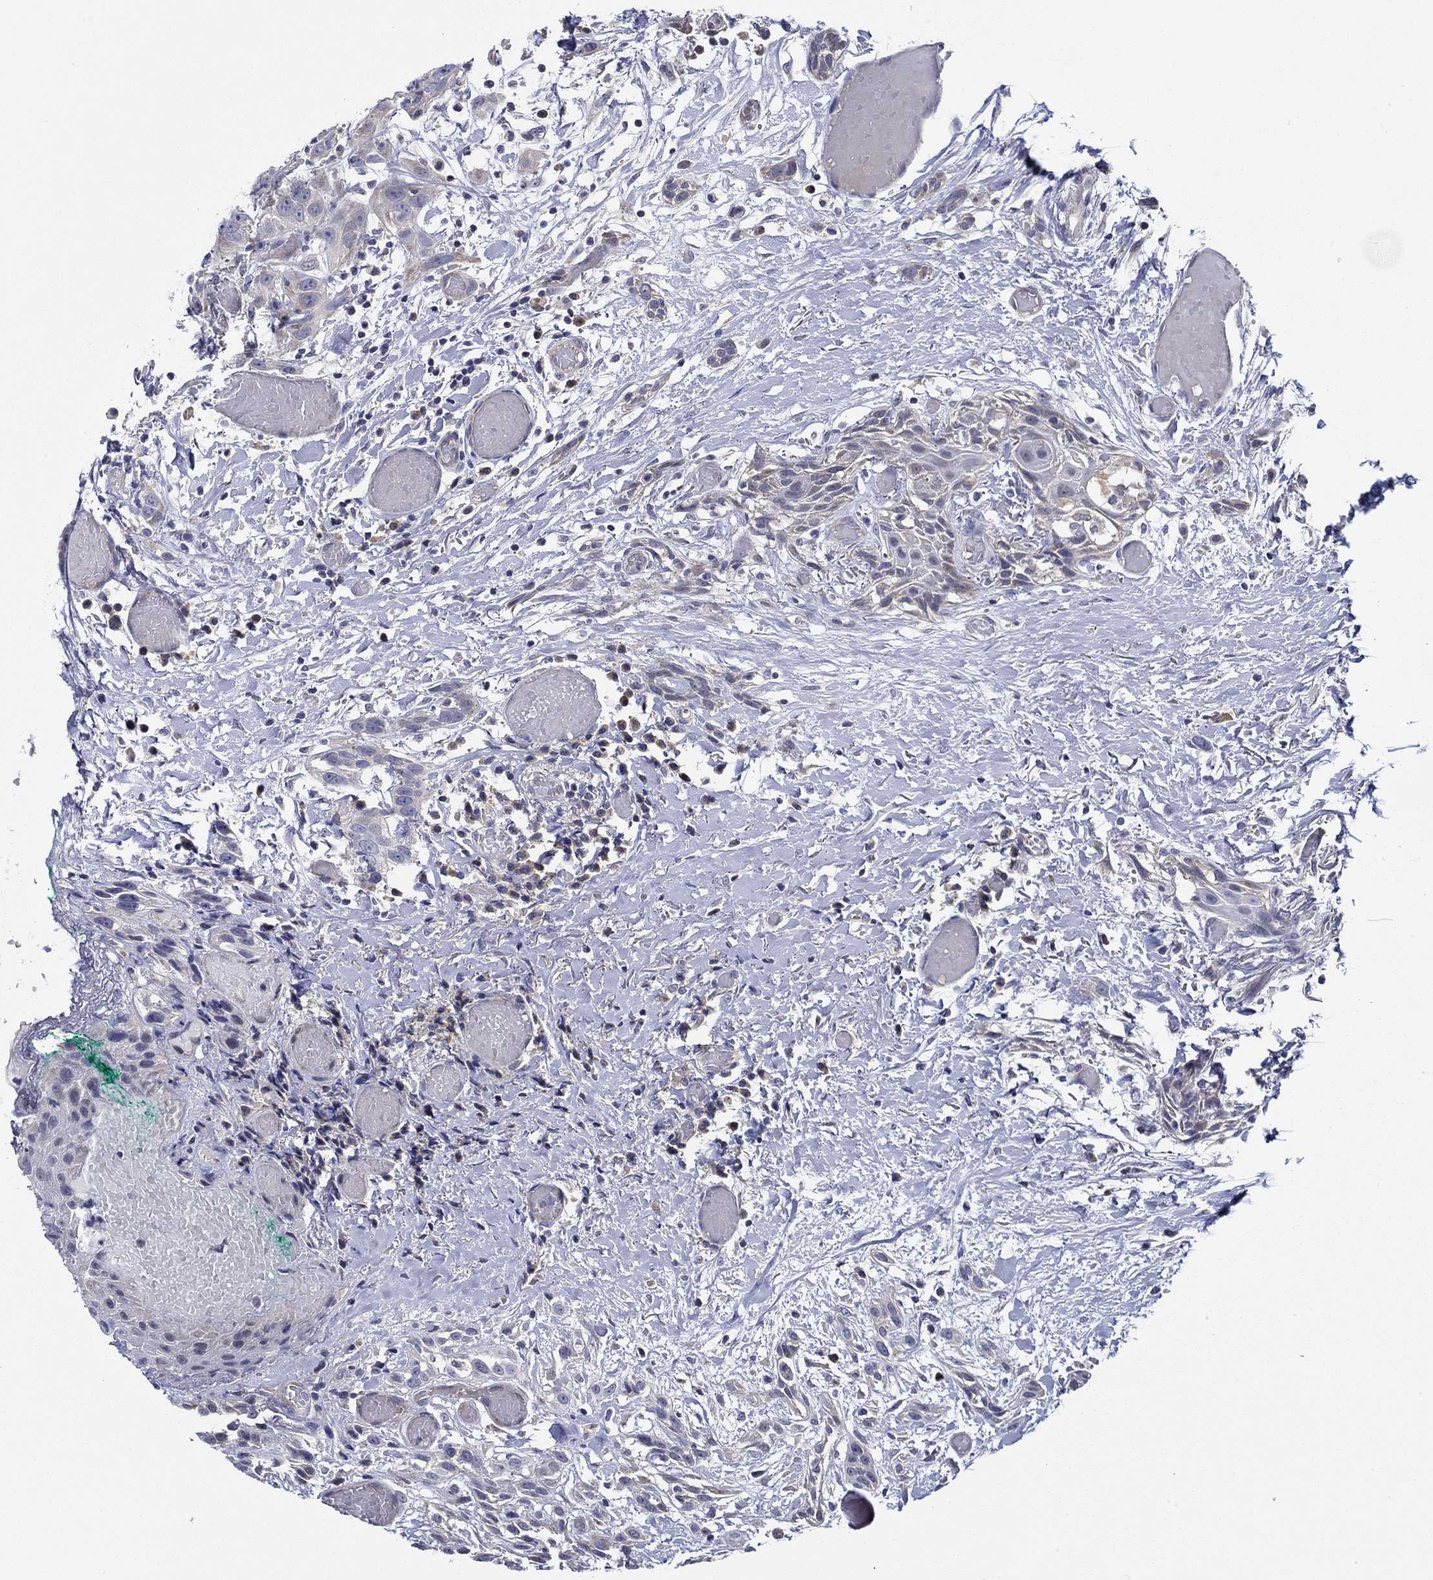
{"staining": {"intensity": "negative", "quantity": "none", "location": "none"}, "tissue": "head and neck cancer", "cell_type": "Tumor cells", "image_type": "cancer", "snomed": [{"axis": "morphology", "description": "Normal tissue, NOS"}, {"axis": "morphology", "description": "Squamous cell carcinoma, NOS"}, {"axis": "topography", "description": "Oral tissue"}, {"axis": "topography", "description": "Salivary gland"}, {"axis": "topography", "description": "Head-Neck"}], "caption": "Immunohistochemistry photomicrograph of human squamous cell carcinoma (head and neck) stained for a protein (brown), which displays no staining in tumor cells.", "gene": "CFAP61", "patient": {"sex": "female", "age": 62}}